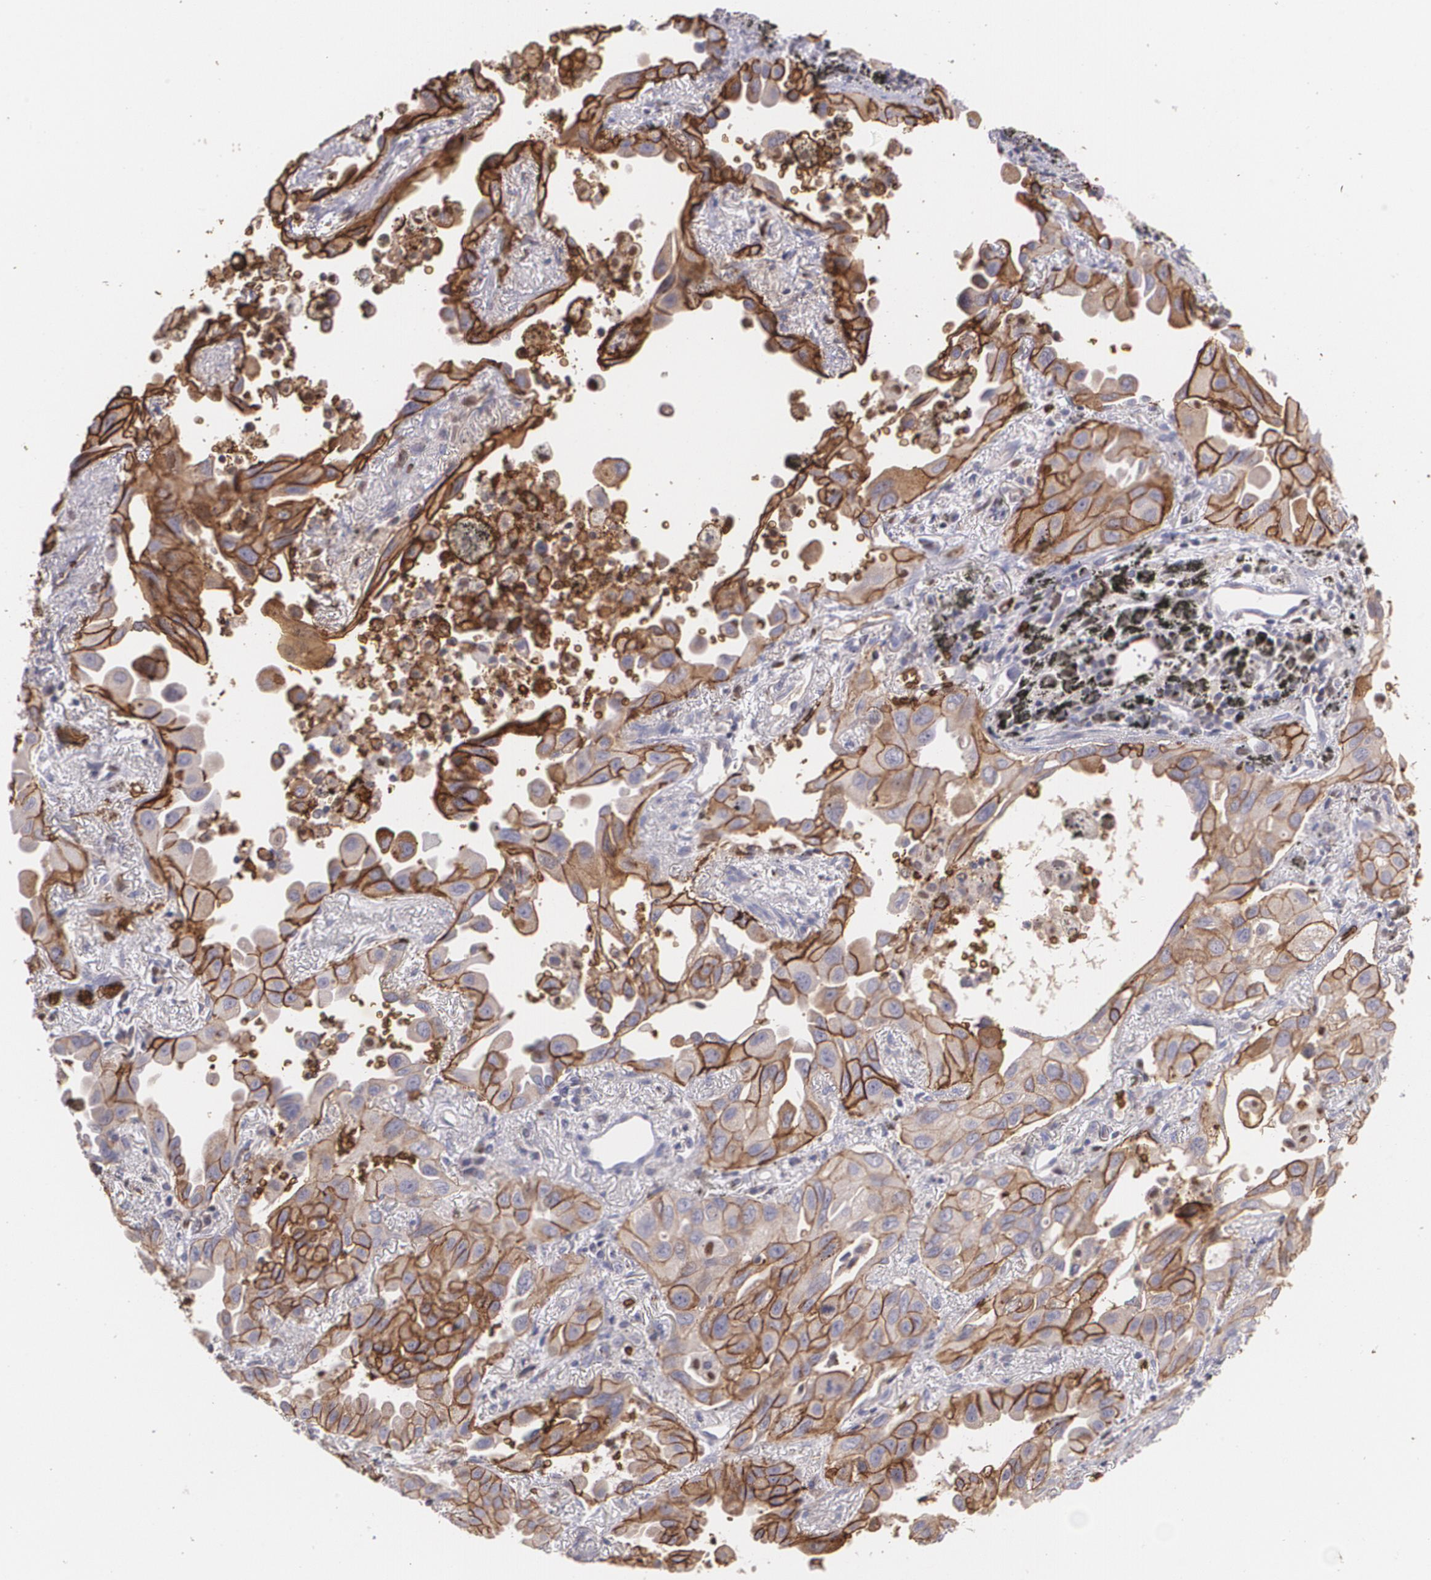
{"staining": {"intensity": "strong", "quantity": ">75%", "location": "cytoplasmic/membranous"}, "tissue": "lung cancer", "cell_type": "Tumor cells", "image_type": "cancer", "snomed": [{"axis": "morphology", "description": "Adenocarcinoma, NOS"}, {"axis": "topography", "description": "Lung"}], "caption": "Adenocarcinoma (lung) was stained to show a protein in brown. There is high levels of strong cytoplasmic/membranous positivity in approximately >75% of tumor cells.", "gene": "SLC2A1", "patient": {"sex": "male", "age": 68}}